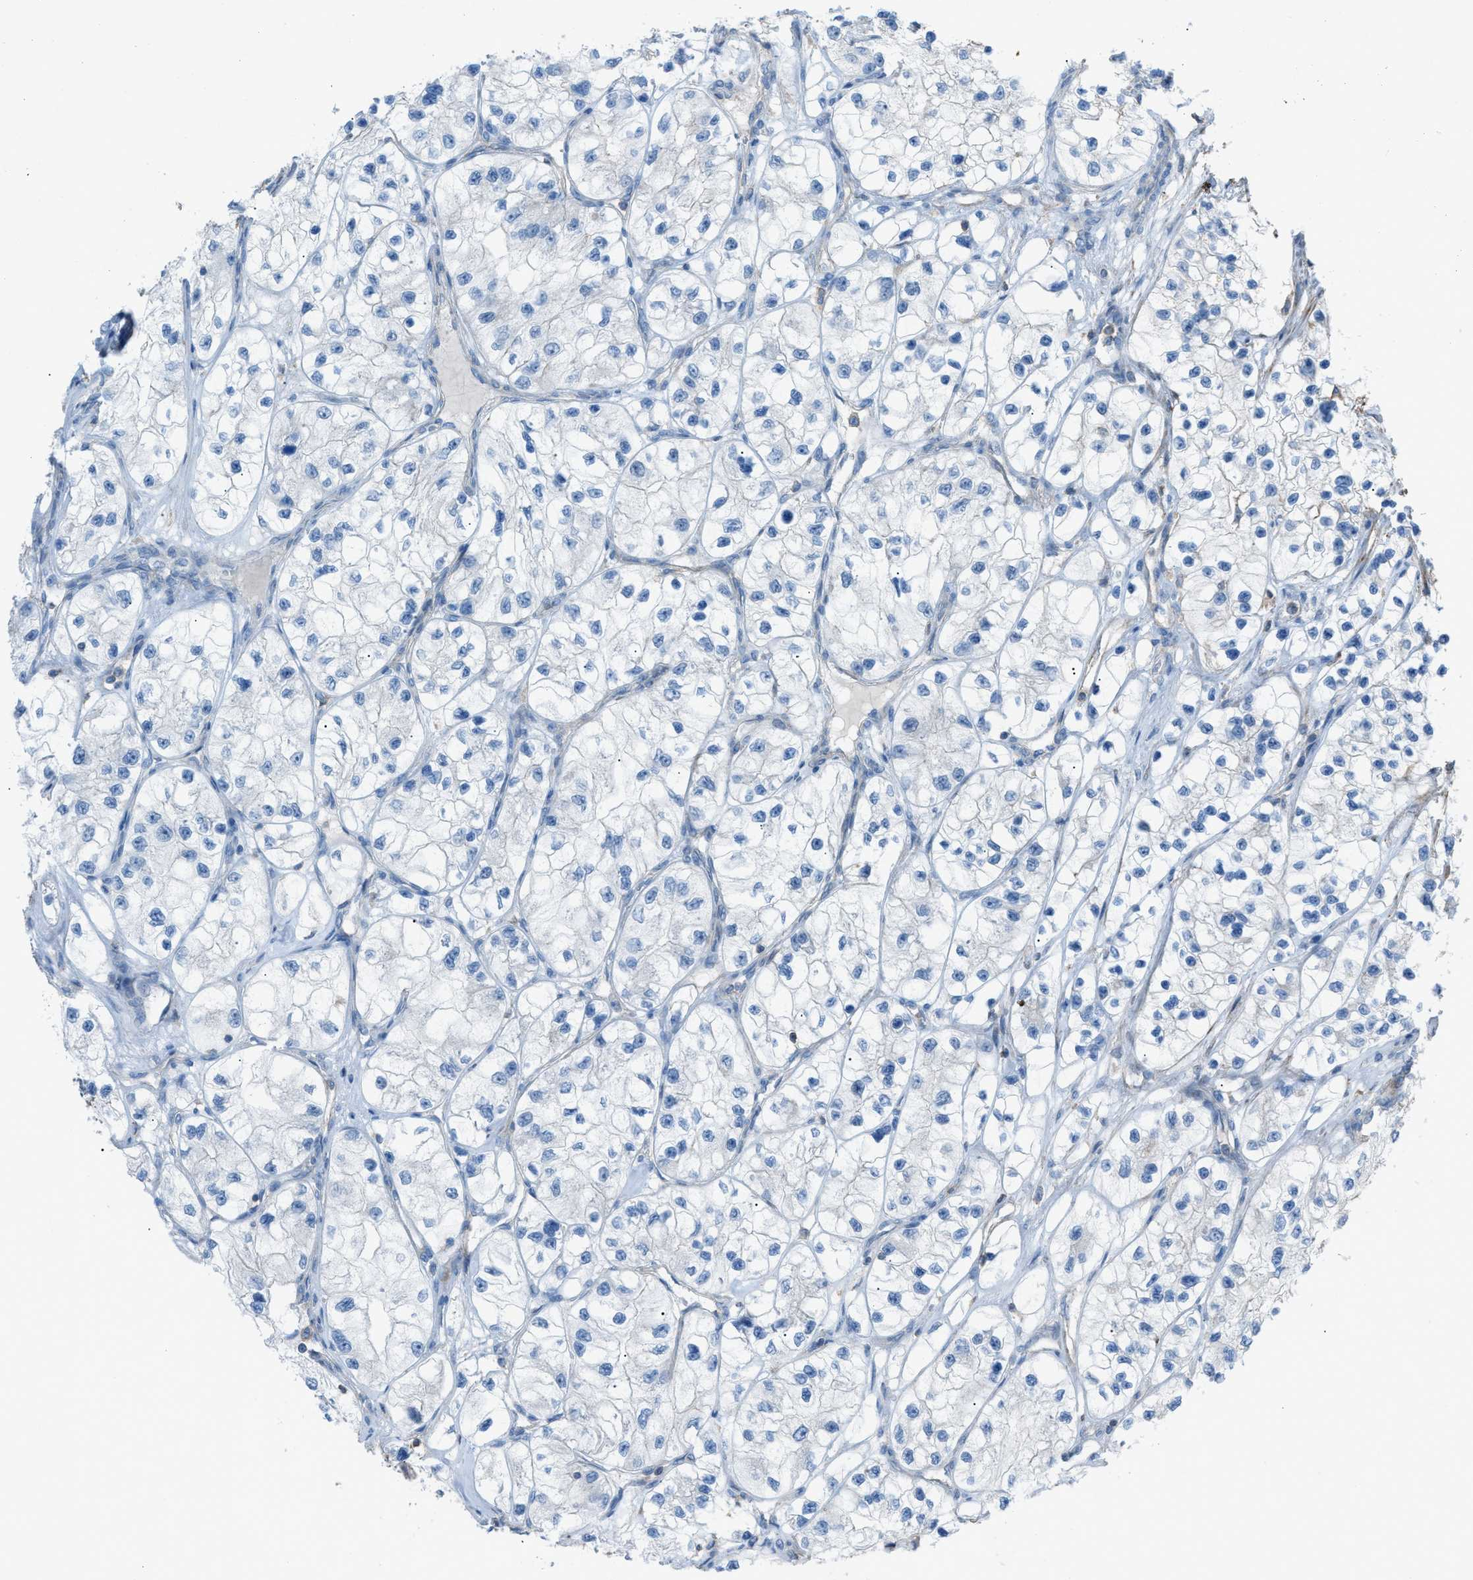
{"staining": {"intensity": "negative", "quantity": "none", "location": "none"}, "tissue": "renal cancer", "cell_type": "Tumor cells", "image_type": "cancer", "snomed": [{"axis": "morphology", "description": "Adenocarcinoma, NOS"}, {"axis": "topography", "description": "Kidney"}], "caption": "High power microscopy photomicrograph of an immunohistochemistry (IHC) micrograph of adenocarcinoma (renal), revealing no significant expression in tumor cells.", "gene": "NCK2", "patient": {"sex": "female", "age": 57}}